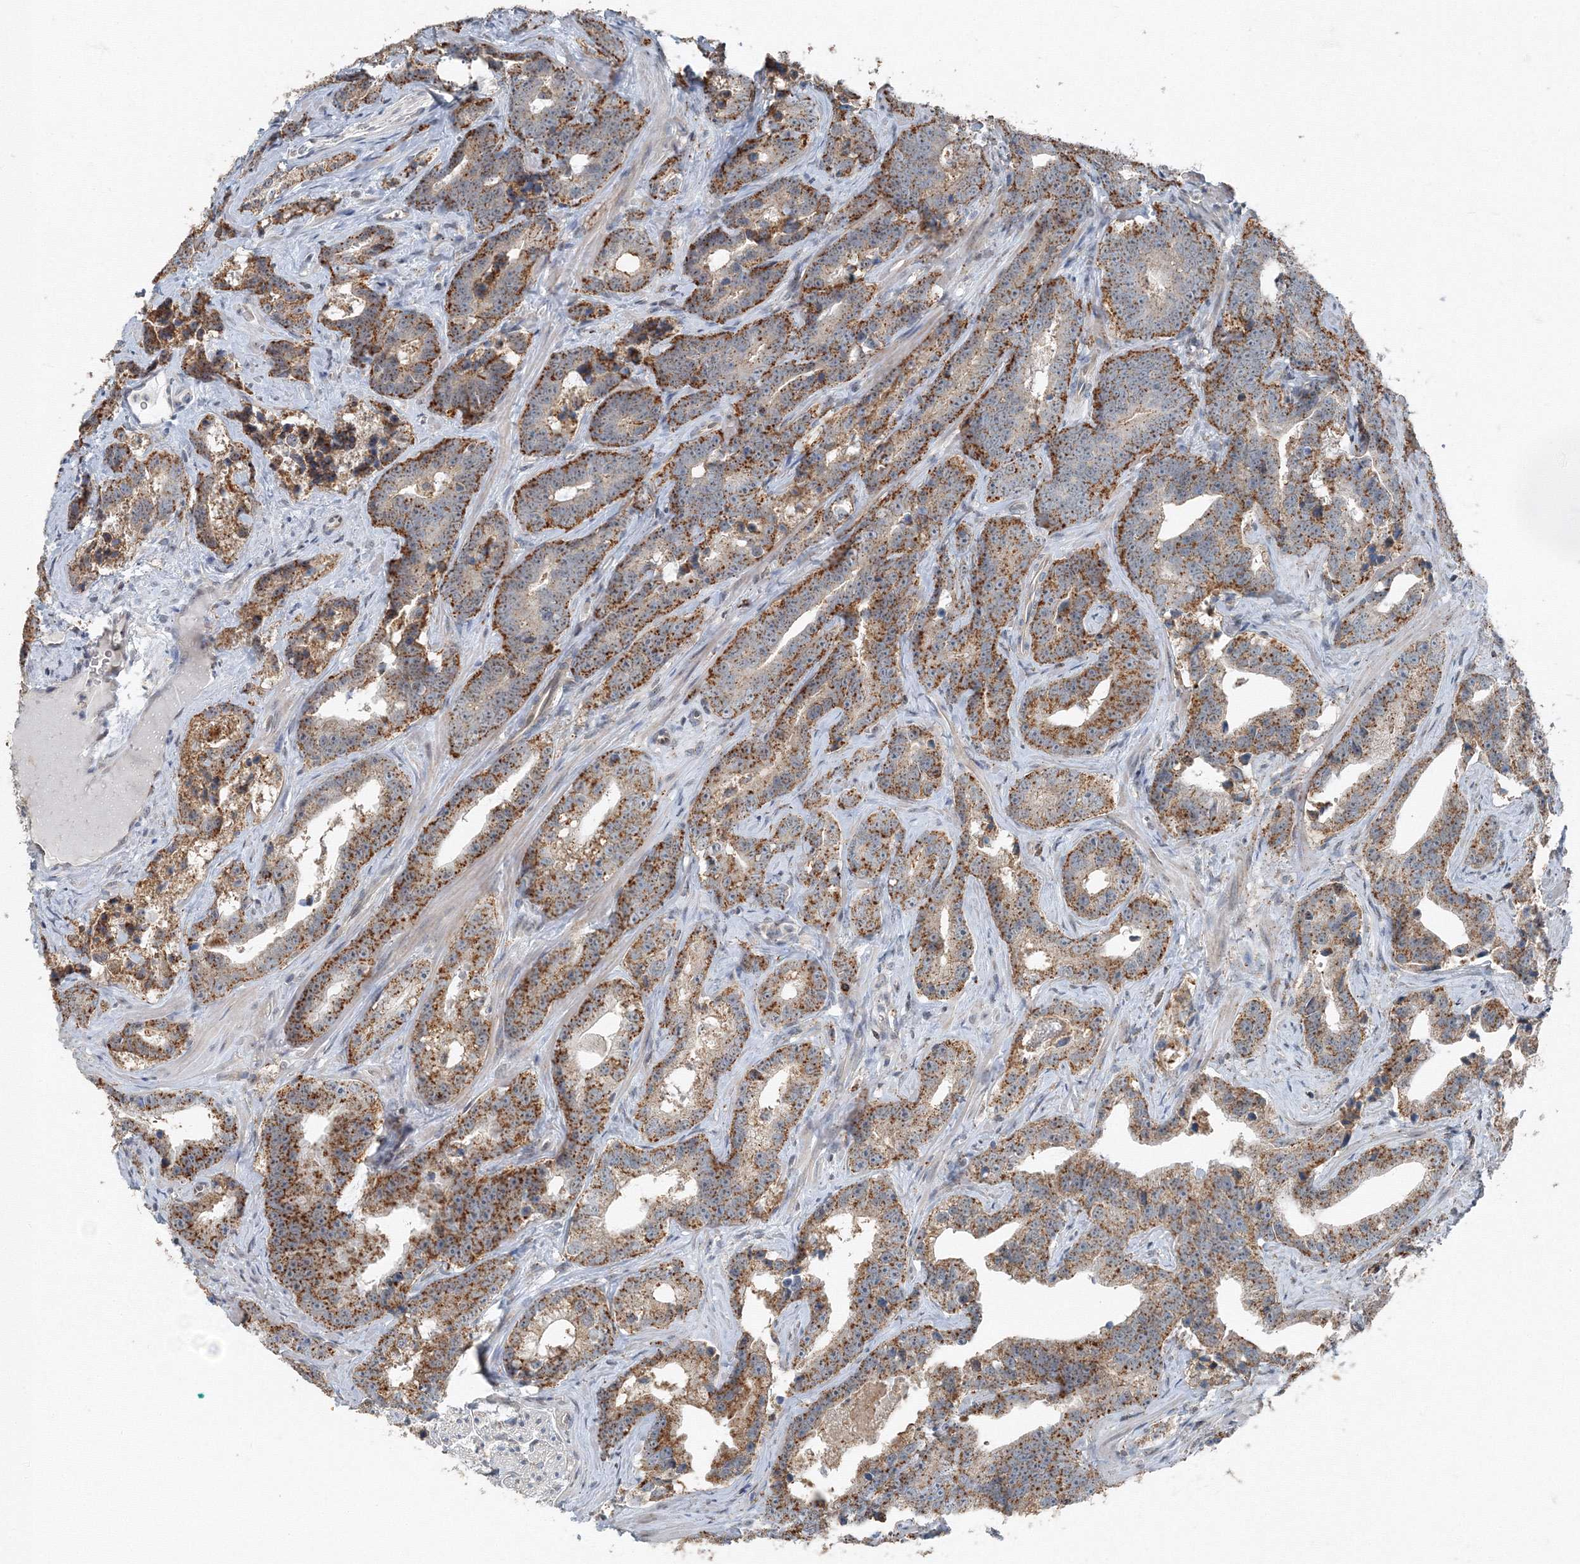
{"staining": {"intensity": "strong", "quantity": ">75%", "location": "cytoplasmic/membranous"}, "tissue": "prostate cancer", "cell_type": "Tumor cells", "image_type": "cancer", "snomed": [{"axis": "morphology", "description": "Adenocarcinoma, High grade"}, {"axis": "topography", "description": "Prostate"}], "caption": "Brown immunohistochemical staining in human prostate cancer demonstrates strong cytoplasmic/membranous staining in approximately >75% of tumor cells.", "gene": "AASDH", "patient": {"sex": "male", "age": 62}}